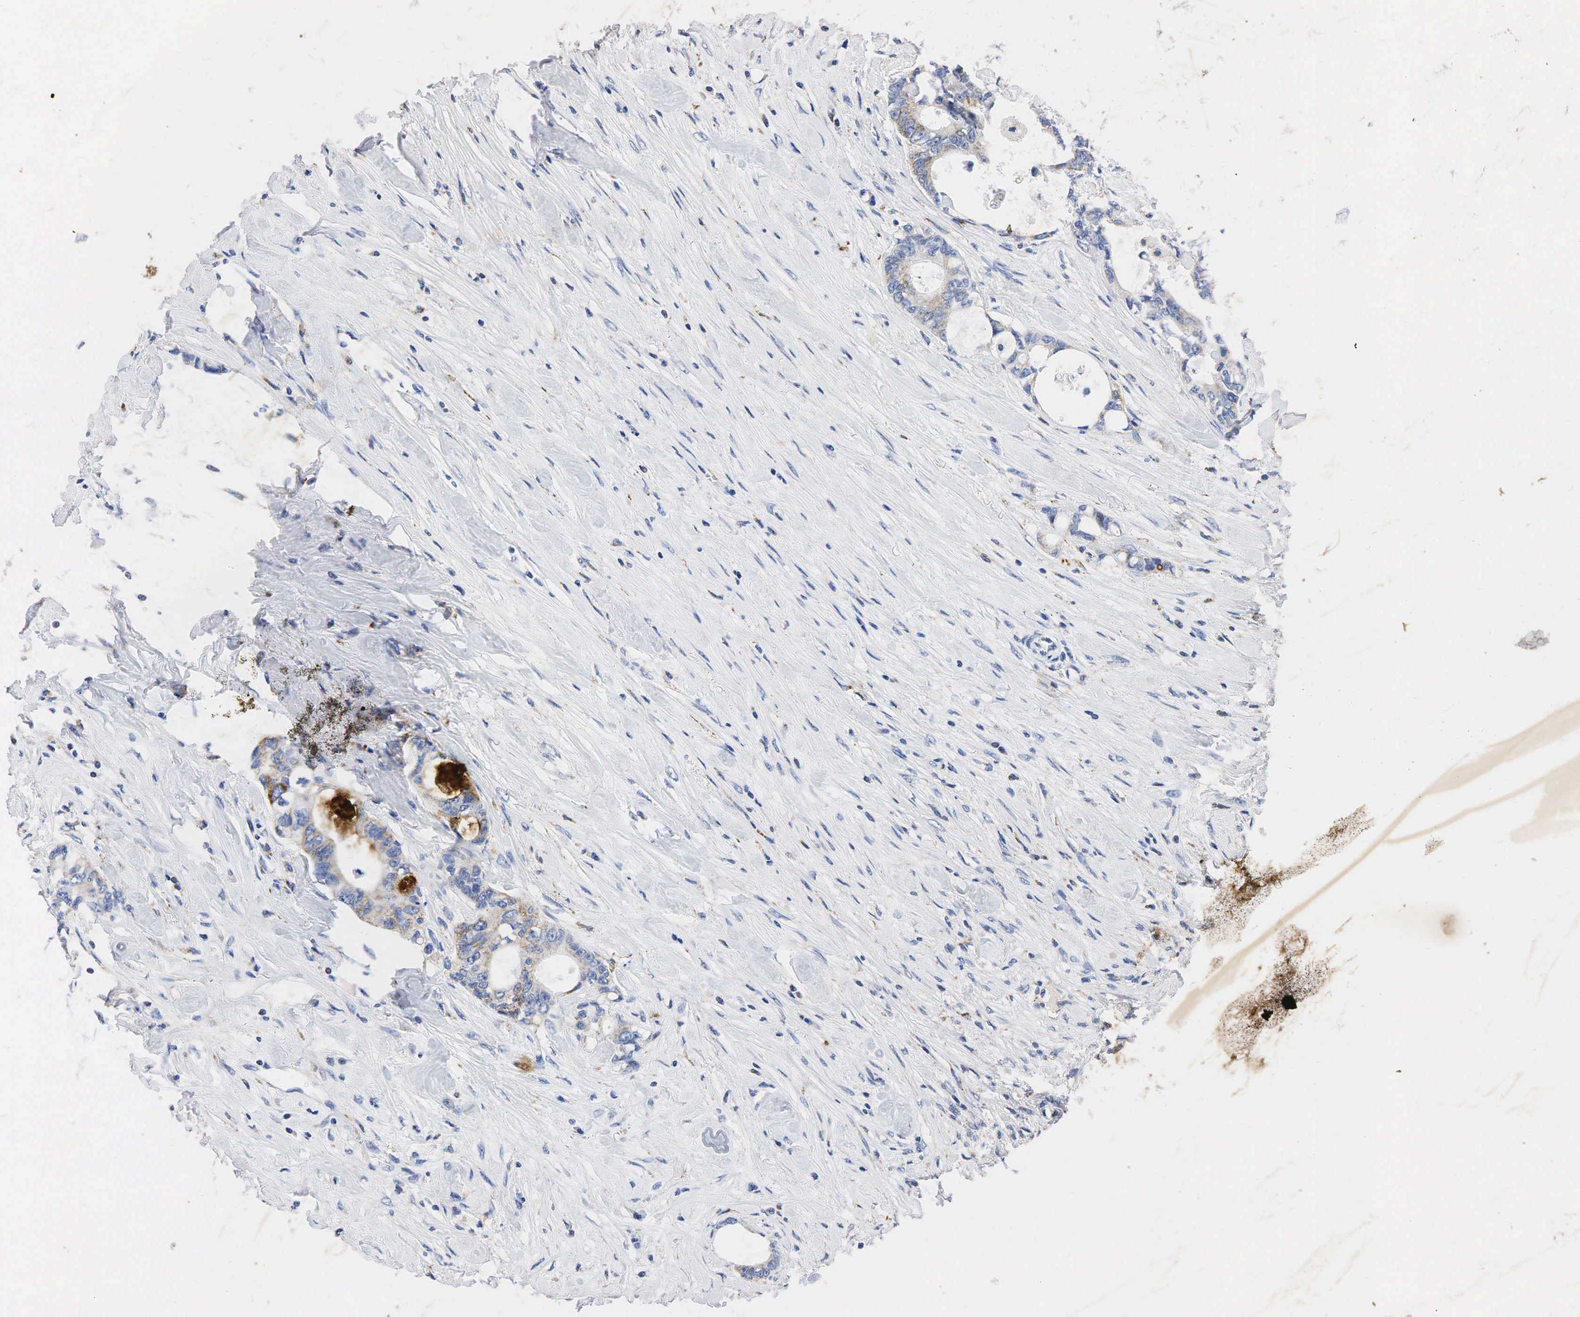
{"staining": {"intensity": "weak", "quantity": "25%-75%", "location": "cytoplasmic/membranous"}, "tissue": "colorectal cancer", "cell_type": "Tumor cells", "image_type": "cancer", "snomed": [{"axis": "morphology", "description": "Adenocarcinoma, NOS"}, {"axis": "topography", "description": "Rectum"}], "caption": "Adenocarcinoma (colorectal) stained with DAB (3,3'-diaminobenzidine) IHC exhibits low levels of weak cytoplasmic/membranous staining in approximately 25%-75% of tumor cells.", "gene": "SYP", "patient": {"sex": "female", "age": 57}}